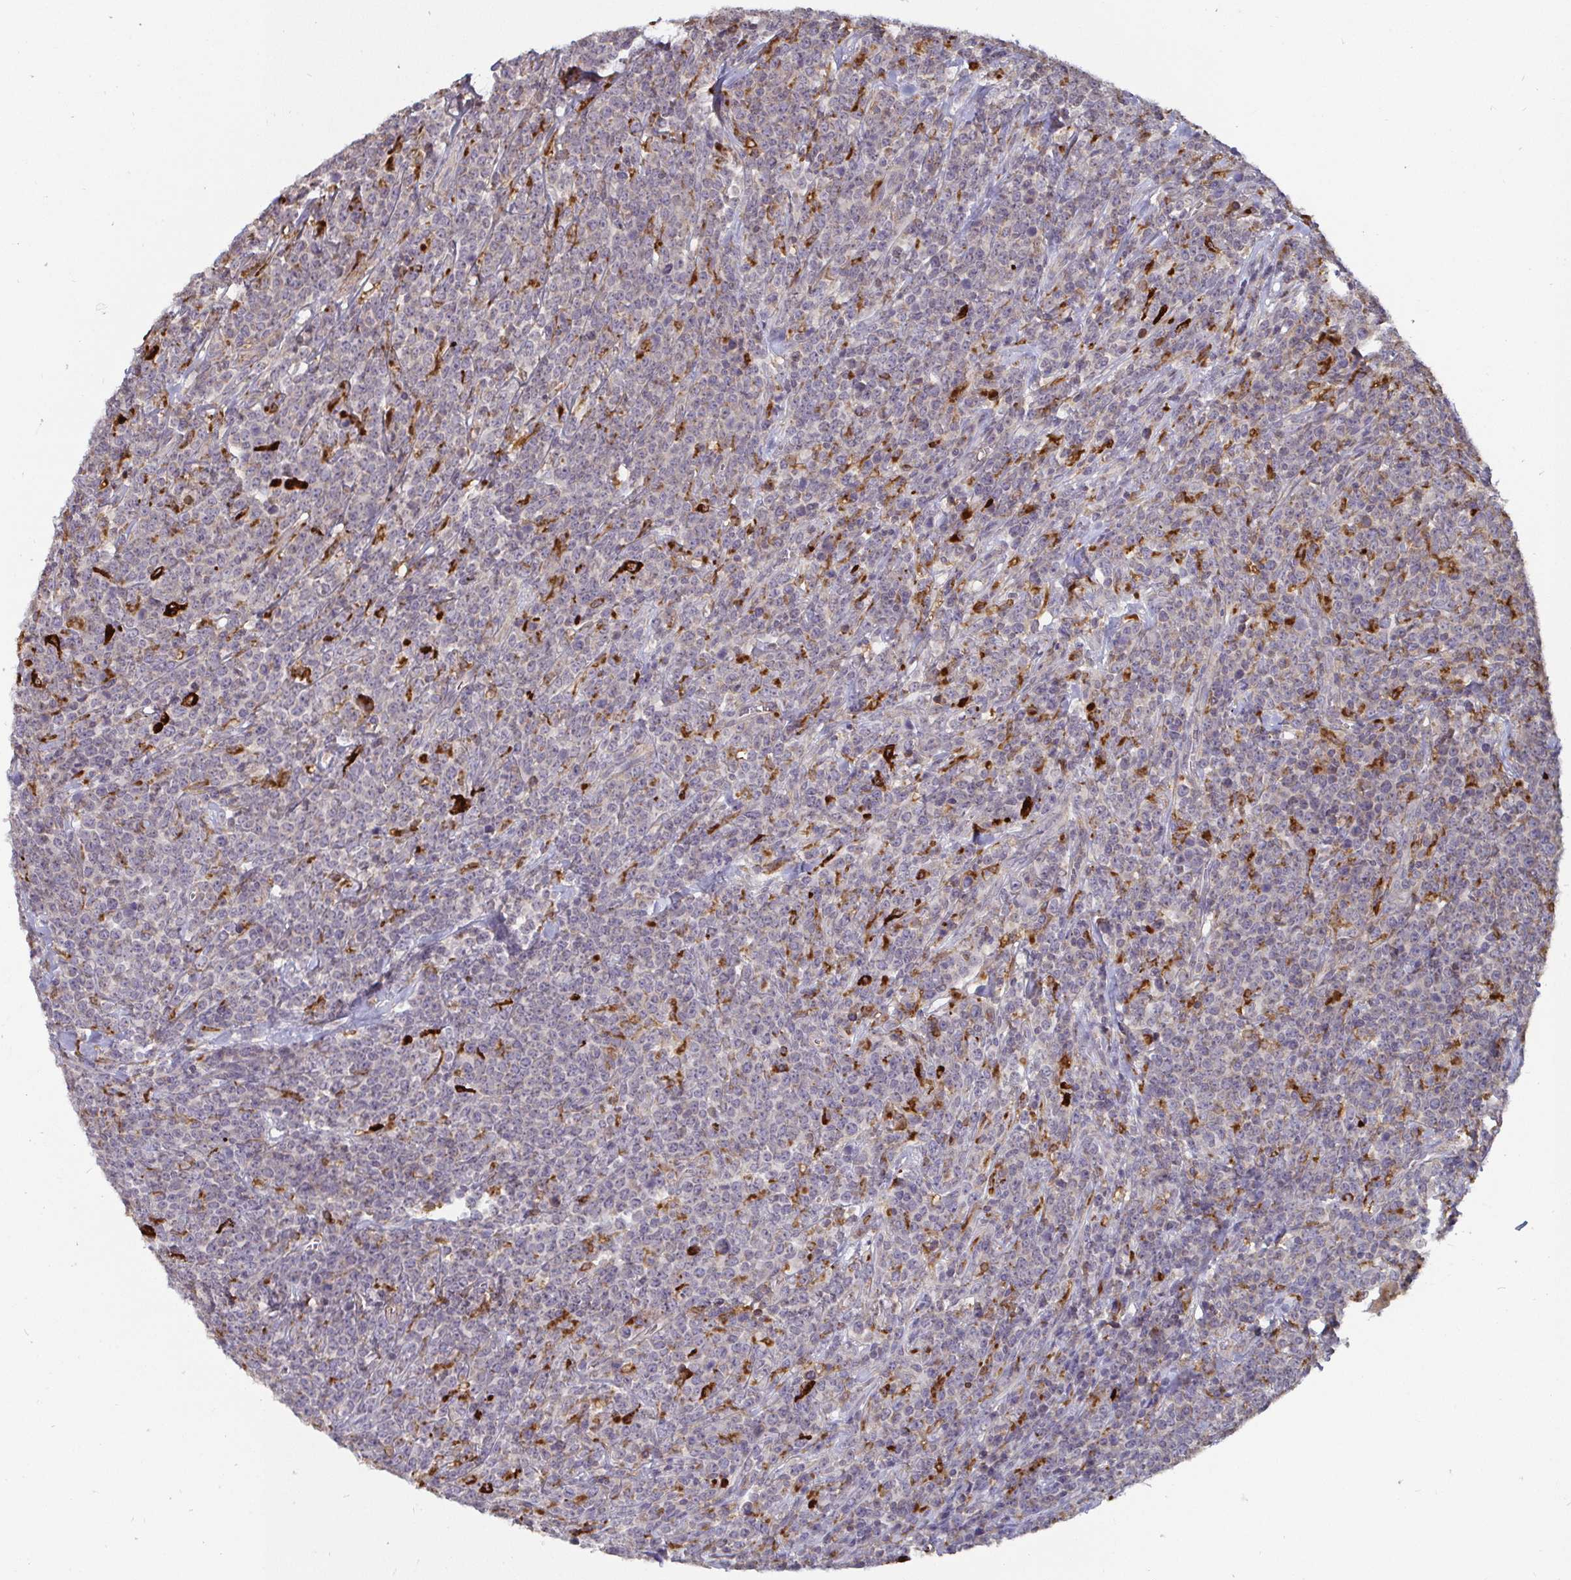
{"staining": {"intensity": "negative", "quantity": "none", "location": "none"}, "tissue": "lymphoma", "cell_type": "Tumor cells", "image_type": "cancer", "snomed": [{"axis": "morphology", "description": "Malignant lymphoma, non-Hodgkin's type, High grade"}, {"axis": "topography", "description": "Small intestine"}], "caption": "IHC image of lymphoma stained for a protein (brown), which displays no expression in tumor cells. Brightfield microscopy of immunohistochemistry (IHC) stained with DAB (3,3'-diaminobenzidine) (brown) and hematoxylin (blue), captured at high magnification.", "gene": "CDH18", "patient": {"sex": "female", "age": 56}}